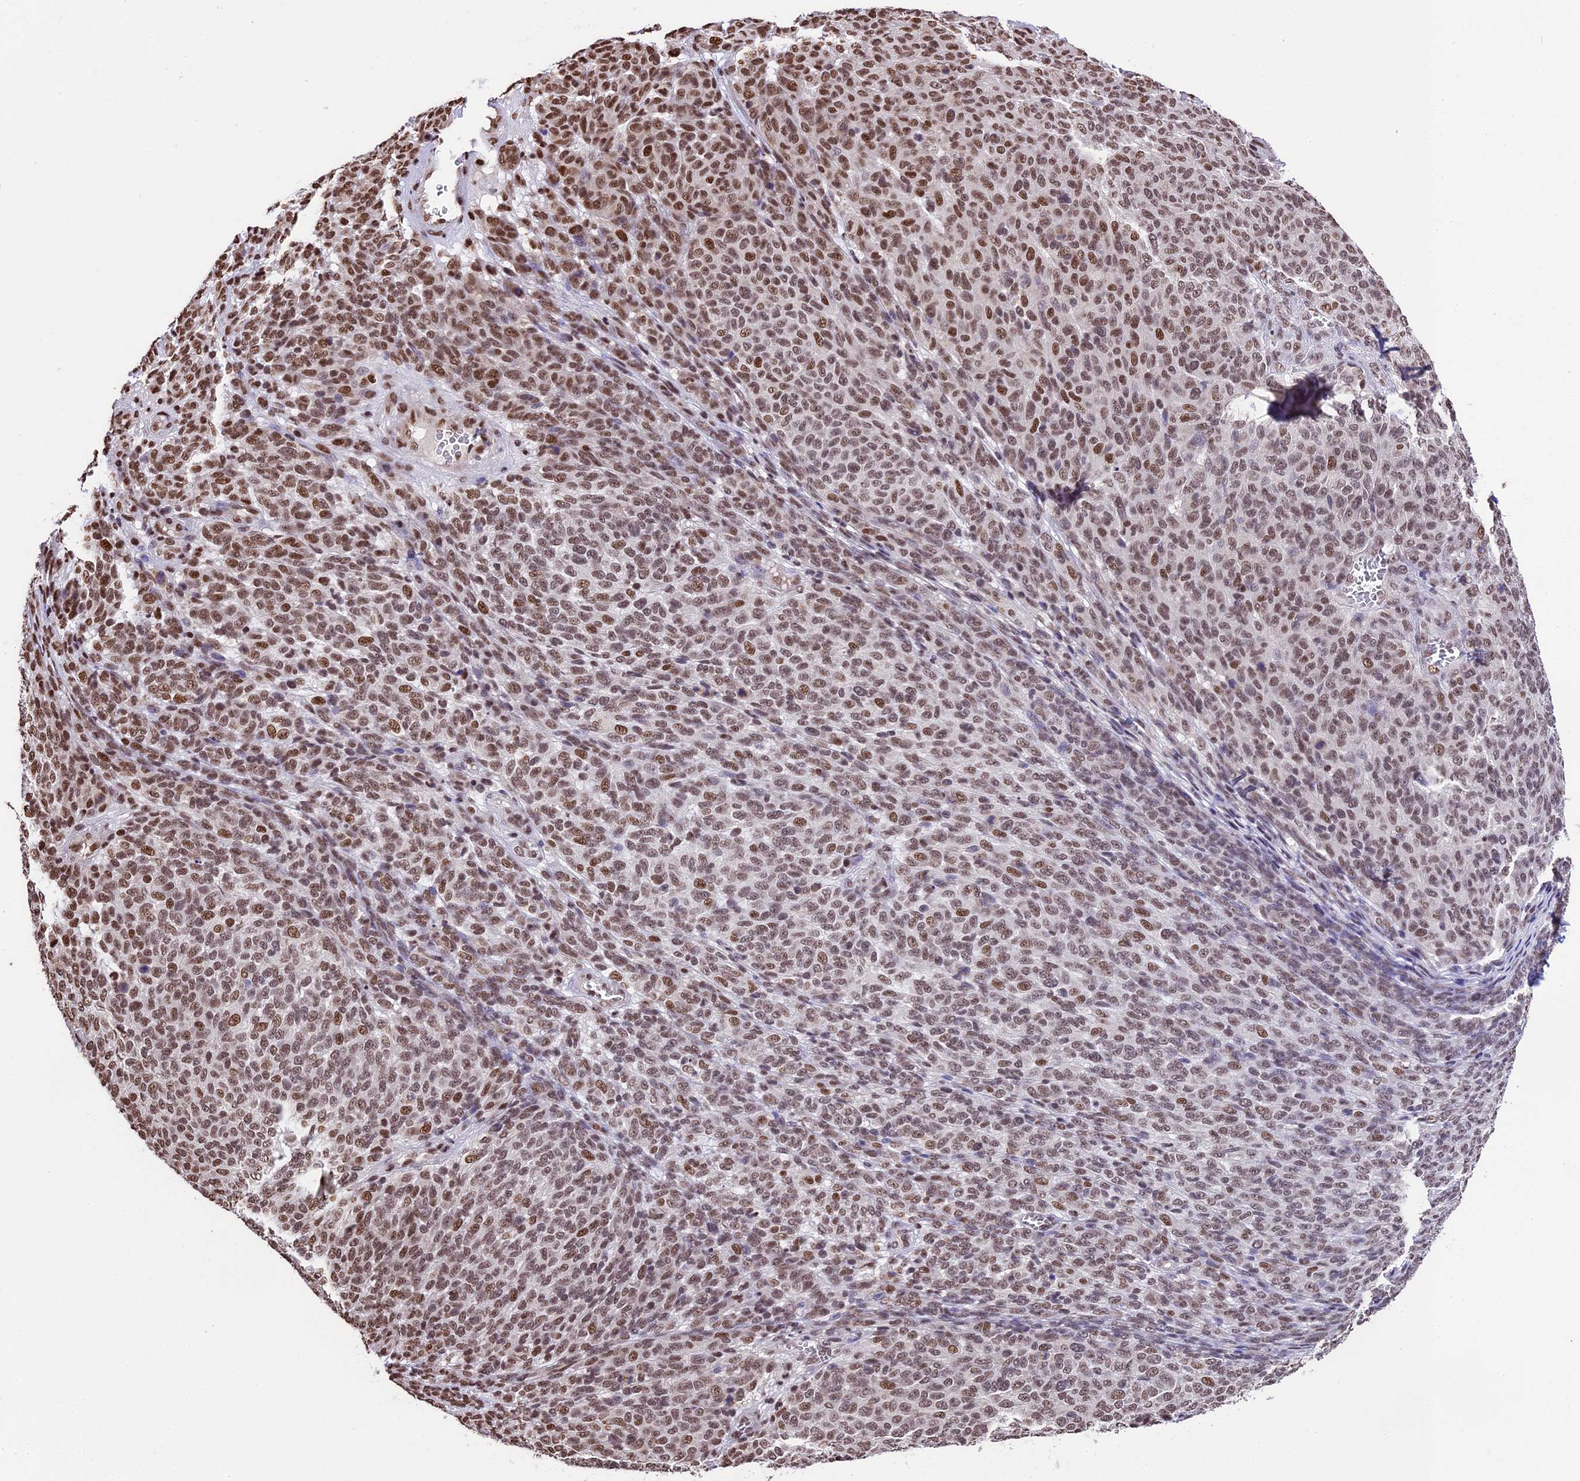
{"staining": {"intensity": "moderate", "quantity": ">75%", "location": "nuclear"}, "tissue": "melanoma", "cell_type": "Tumor cells", "image_type": "cancer", "snomed": [{"axis": "morphology", "description": "Malignant melanoma, NOS"}, {"axis": "topography", "description": "Skin"}], "caption": "IHC micrograph of melanoma stained for a protein (brown), which demonstrates medium levels of moderate nuclear expression in approximately >75% of tumor cells.", "gene": "POLR3E", "patient": {"sex": "male", "age": 49}}